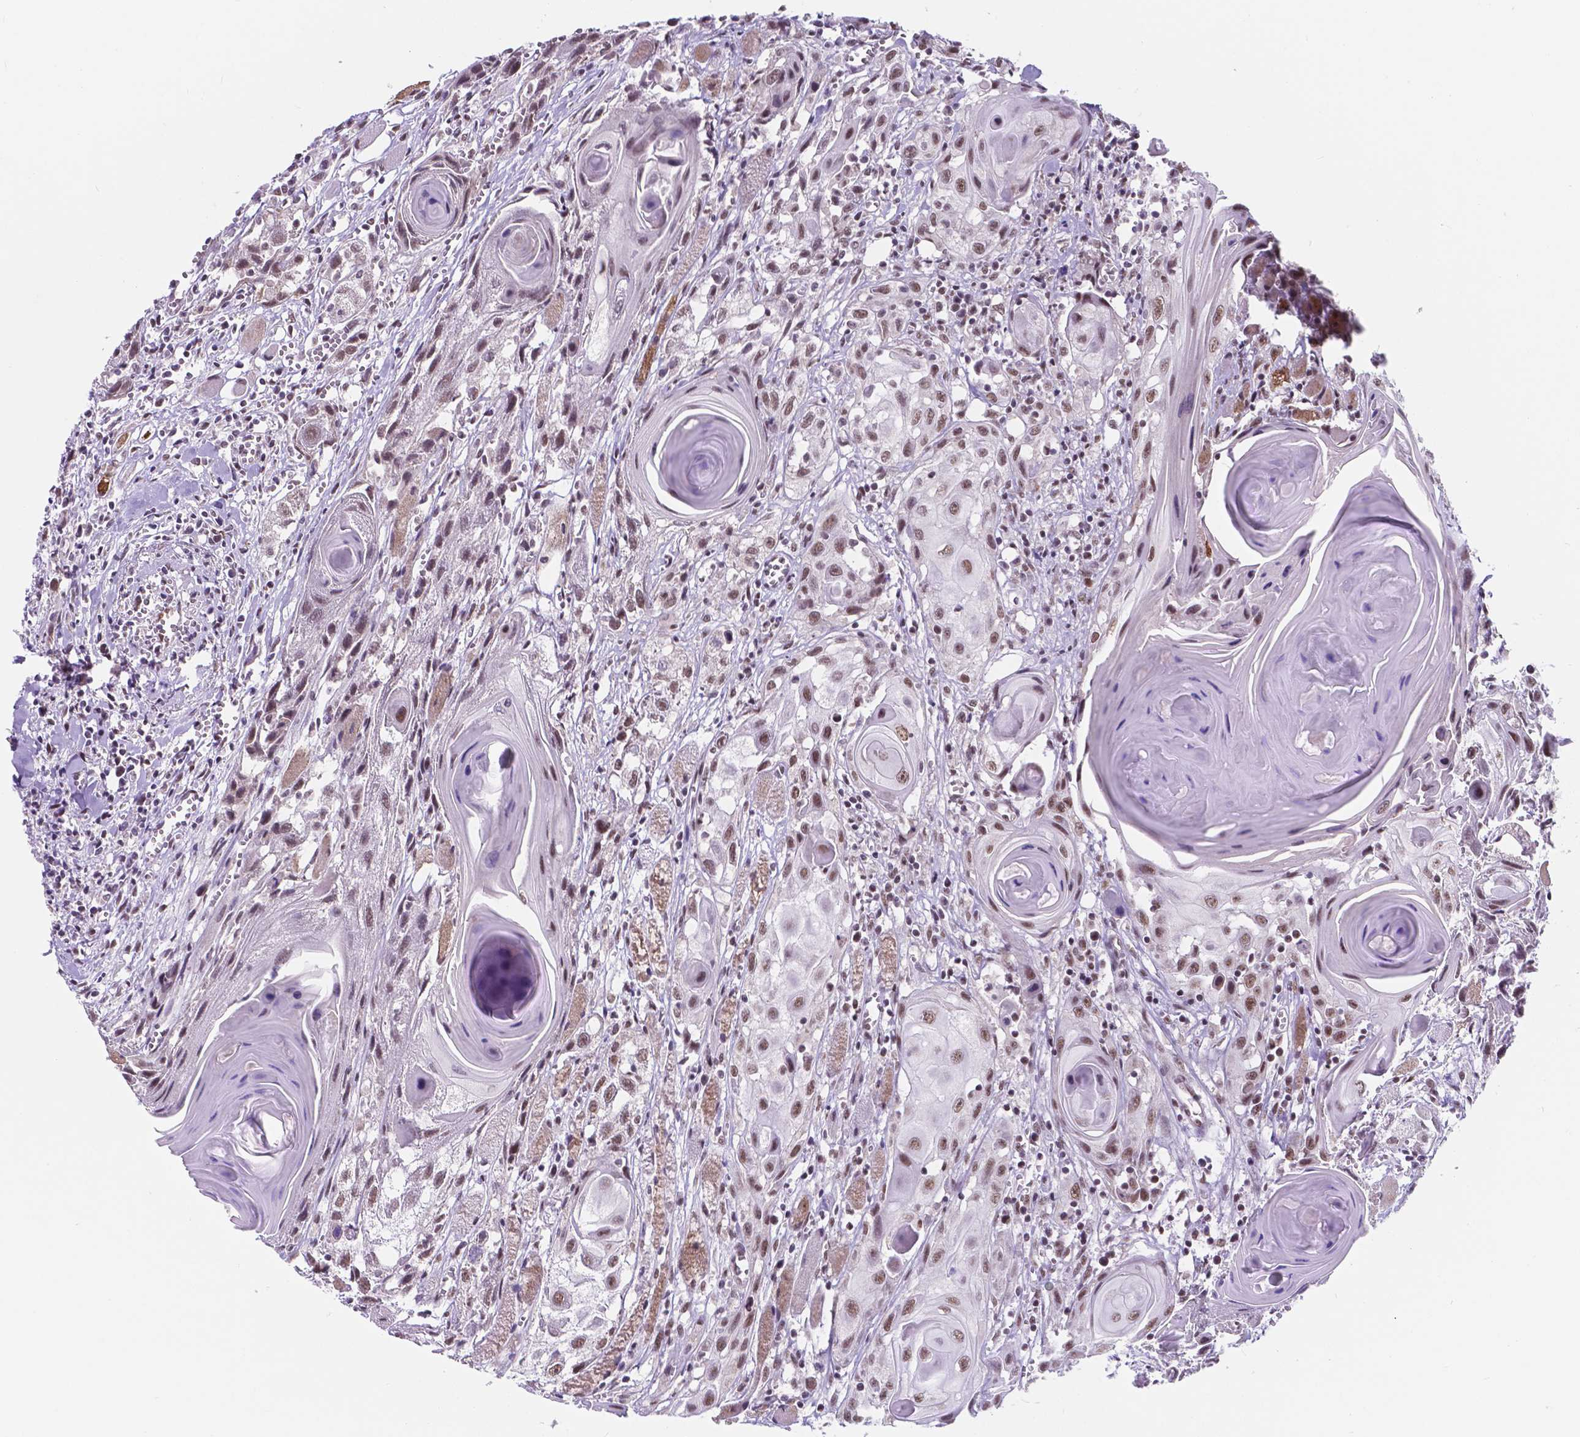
{"staining": {"intensity": "moderate", "quantity": "25%-75%", "location": "nuclear"}, "tissue": "head and neck cancer", "cell_type": "Tumor cells", "image_type": "cancer", "snomed": [{"axis": "morphology", "description": "Squamous cell carcinoma, NOS"}, {"axis": "topography", "description": "Head-Neck"}], "caption": "DAB (3,3'-diaminobenzidine) immunohistochemical staining of human squamous cell carcinoma (head and neck) displays moderate nuclear protein staining in approximately 25%-75% of tumor cells.", "gene": "BCAS2", "patient": {"sex": "female", "age": 80}}